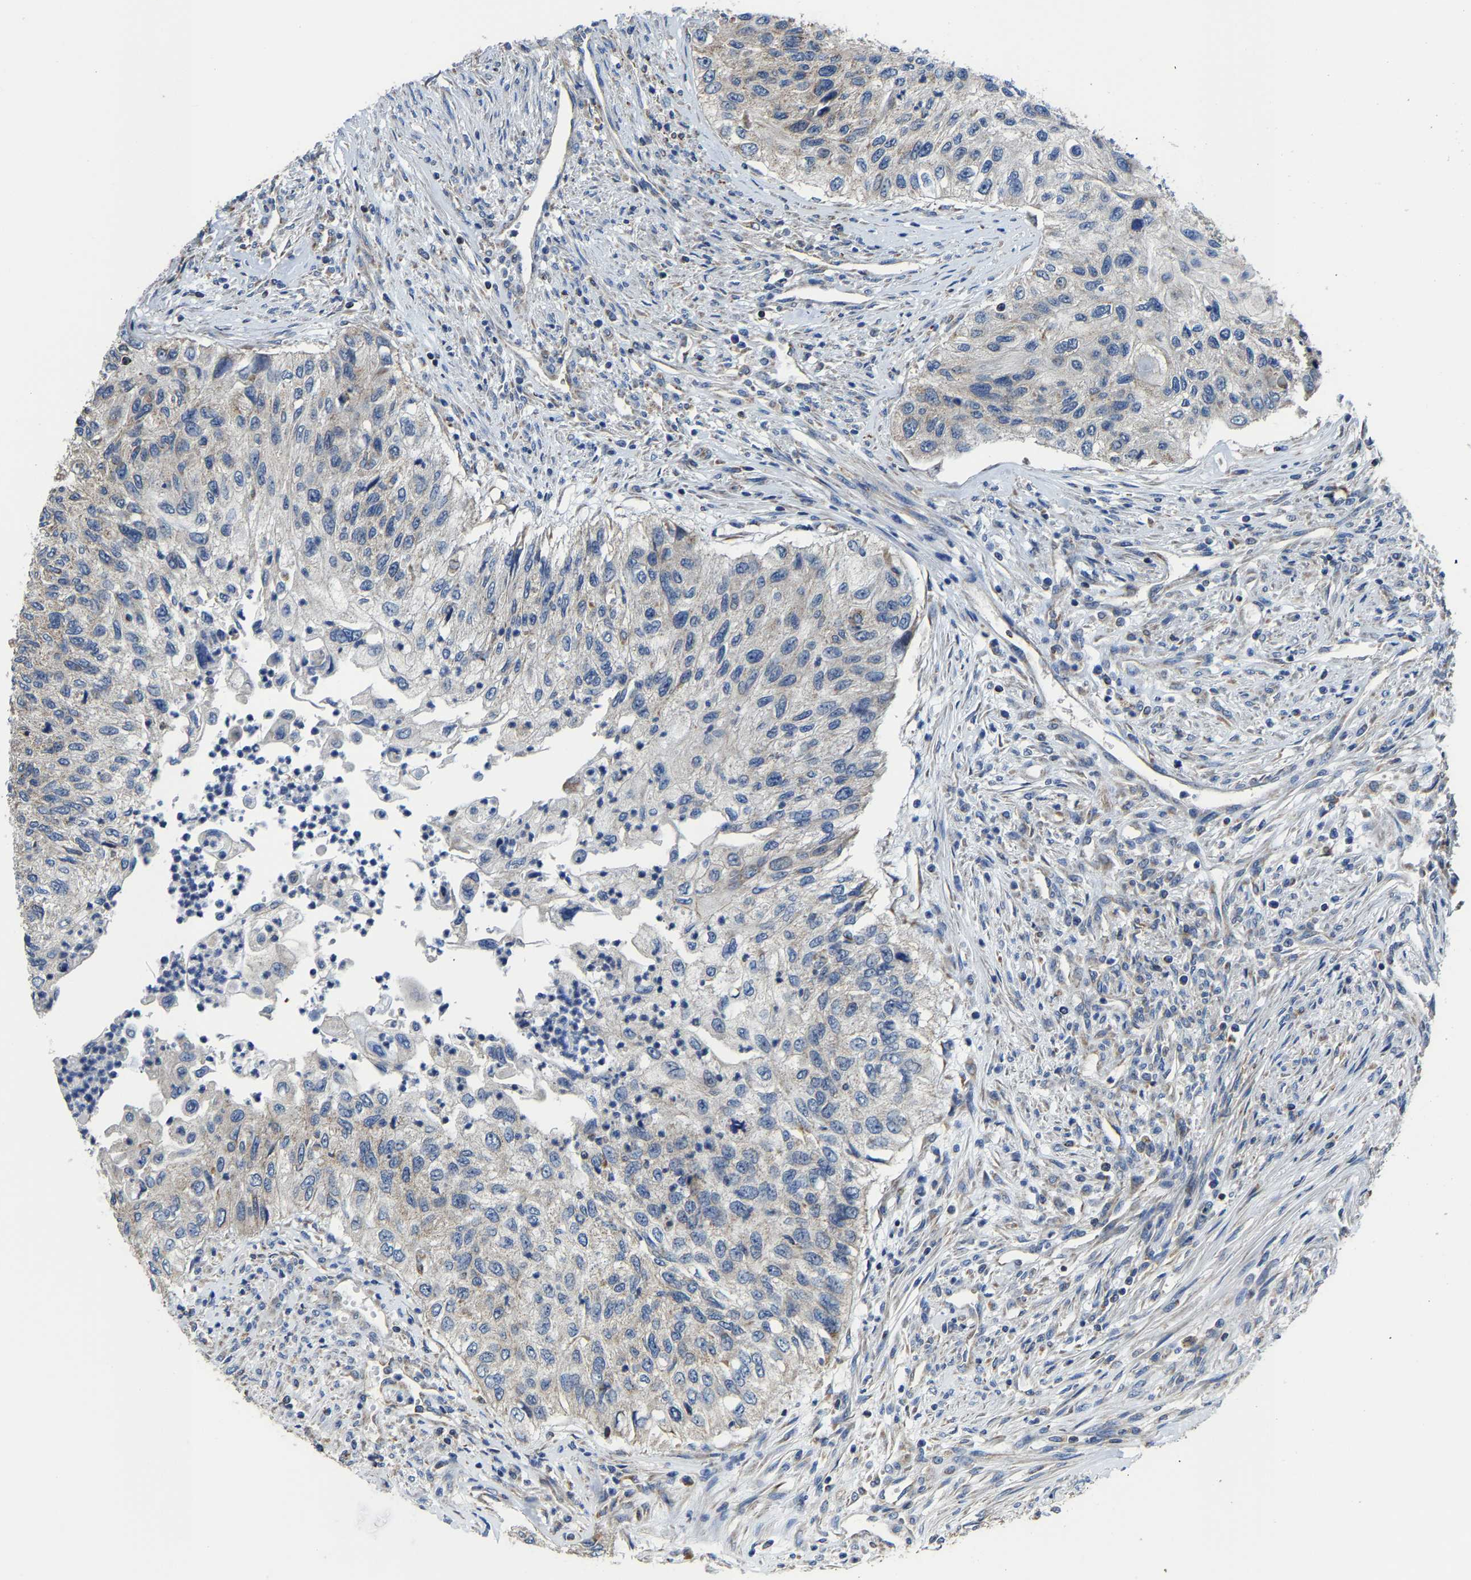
{"staining": {"intensity": "negative", "quantity": "none", "location": "none"}, "tissue": "urothelial cancer", "cell_type": "Tumor cells", "image_type": "cancer", "snomed": [{"axis": "morphology", "description": "Urothelial carcinoma, High grade"}, {"axis": "topography", "description": "Urinary bladder"}], "caption": "Immunohistochemical staining of urothelial carcinoma (high-grade) reveals no significant staining in tumor cells.", "gene": "AGK", "patient": {"sex": "female", "age": 60}}